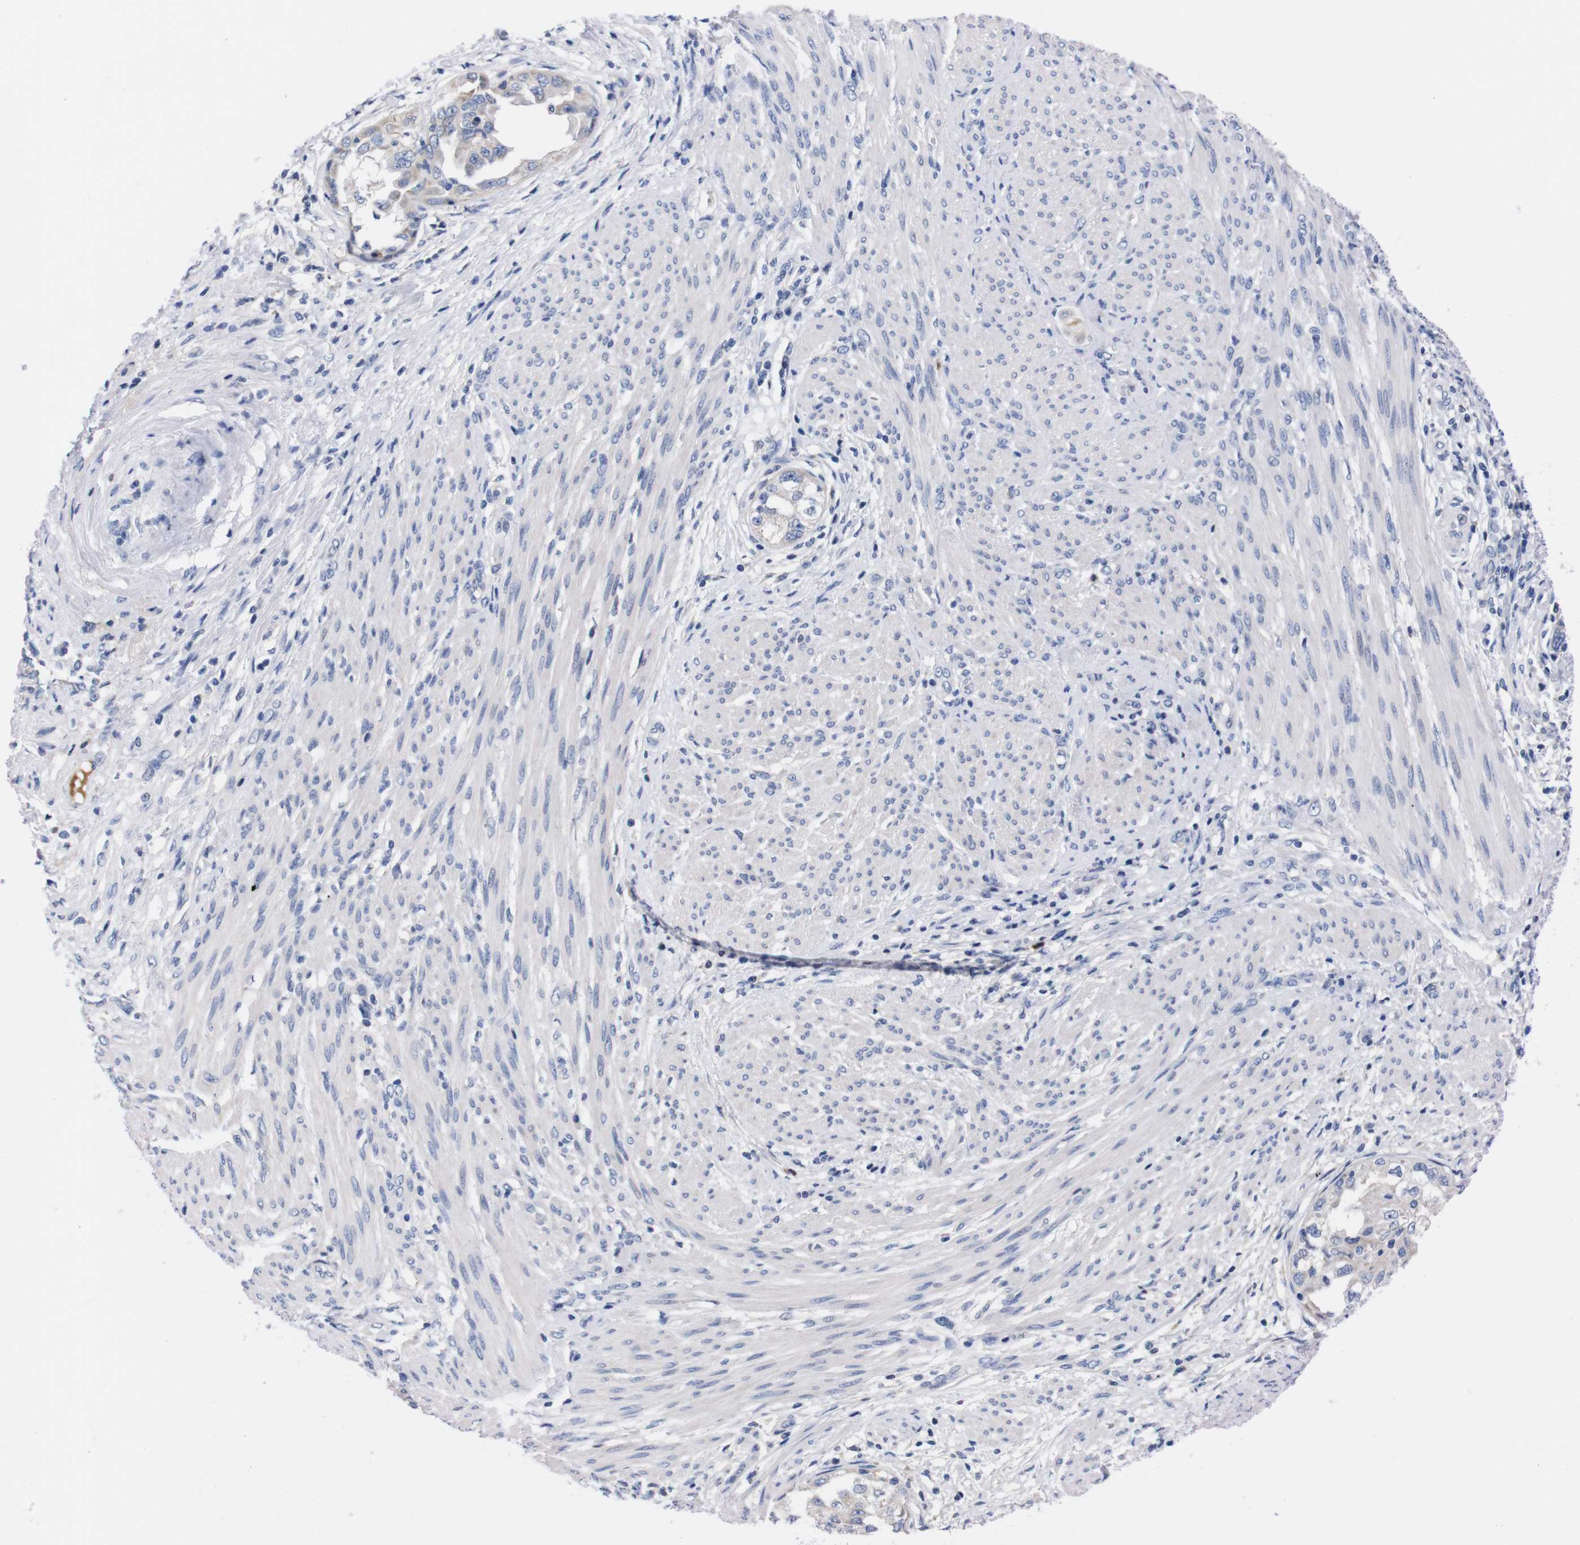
{"staining": {"intensity": "negative", "quantity": "none", "location": "none"}, "tissue": "endometrial cancer", "cell_type": "Tumor cells", "image_type": "cancer", "snomed": [{"axis": "morphology", "description": "Adenocarcinoma, NOS"}, {"axis": "topography", "description": "Endometrium"}], "caption": "A high-resolution image shows IHC staining of adenocarcinoma (endometrial), which shows no significant positivity in tumor cells.", "gene": "FAM210A", "patient": {"sex": "female", "age": 85}}